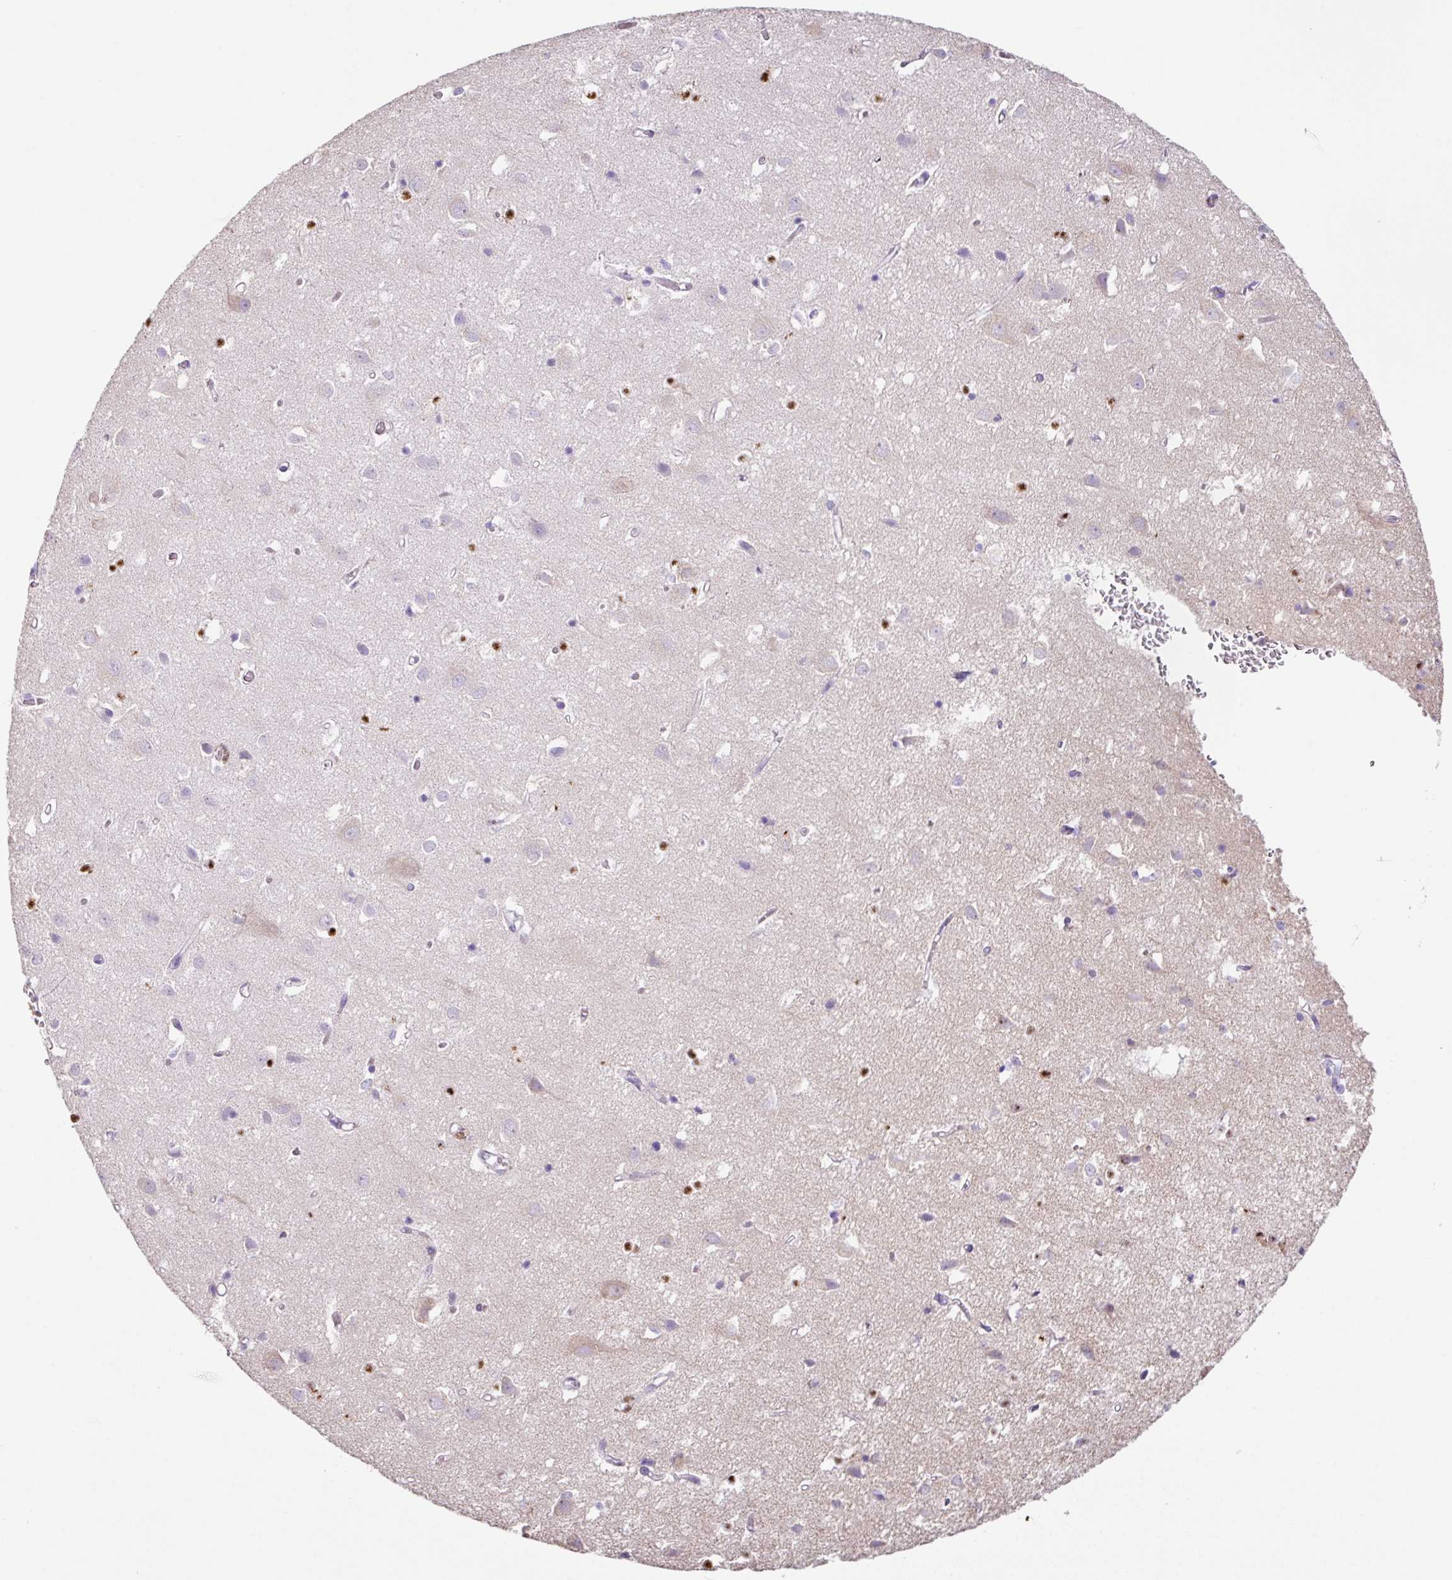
{"staining": {"intensity": "negative", "quantity": "none", "location": "none"}, "tissue": "cerebral cortex", "cell_type": "Endothelial cells", "image_type": "normal", "snomed": [{"axis": "morphology", "description": "Normal tissue, NOS"}, {"axis": "topography", "description": "Cerebral cortex"}], "caption": "An IHC histopathology image of benign cerebral cortex is shown. There is no staining in endothelial cells of cerebral cortex.", "gene": "ZG16", "patient": {"sex": "male", "age": 70}}